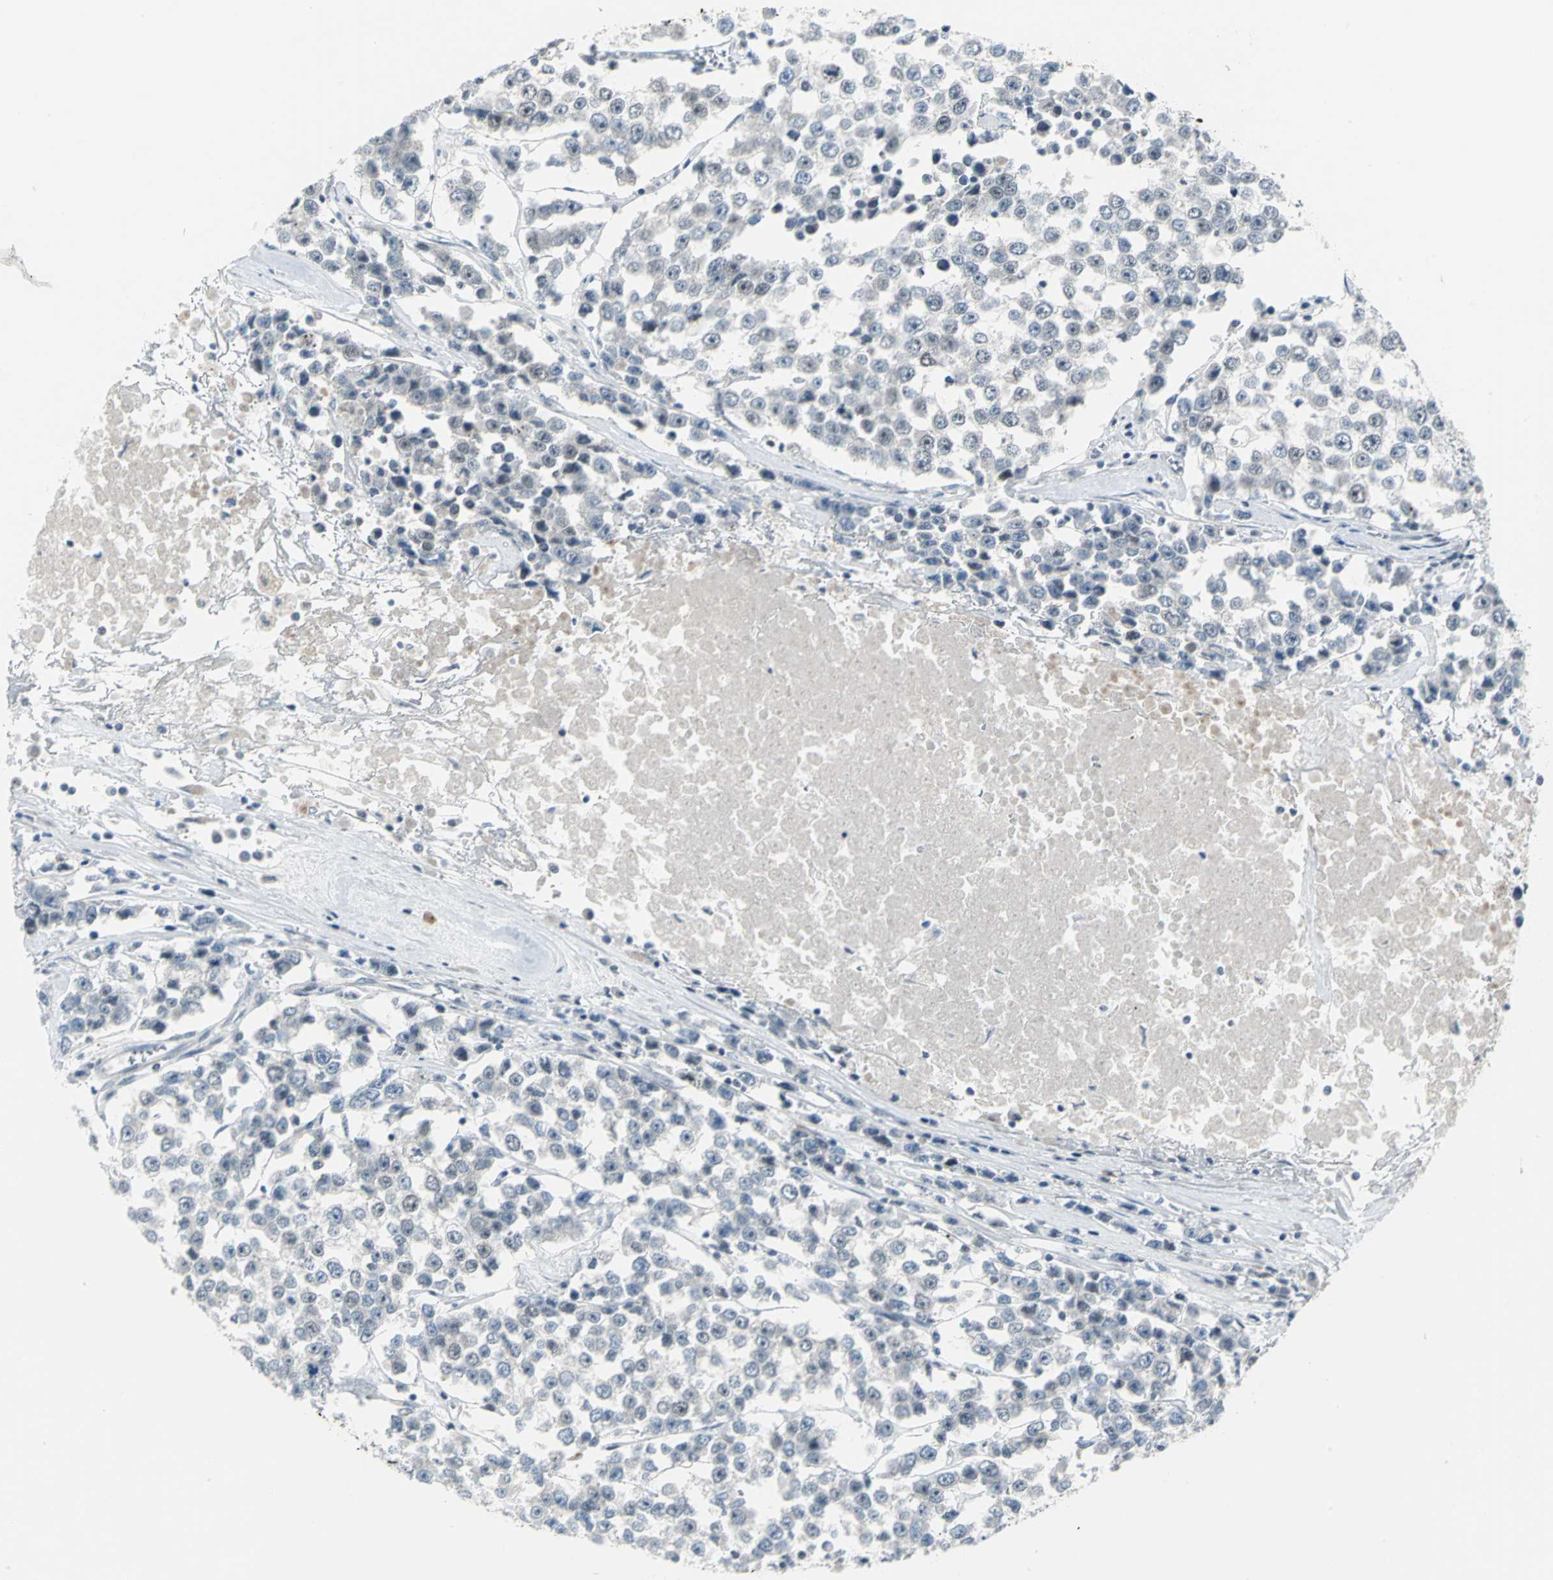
{"staining": {"intensity": "weak", "quantity": ">75%", "location": "nuclear"}, "tissue": "testis cancer", "cell_type": "Tumor cells", "image_type": "cancer", "snomed": [{"axis": "morphology", "description": "Seminoma, NOS"}, {"axis": "morphology", "description": "Carcinoma, Embryonal, NOS"}, {"axis": "topography", "description": "Testis"}], "caption": "Protein staining of testis seminoma tissue demonstrates weak nuclear staining in approximately >75% of tumor cells. The staining is performed using DAB brown chromogen to label protein expression. The nuclei are counter-stained blue using hematoxylin.", "gene": "MYBBP1A", "patient": {"sex": "male", "age": 52}}